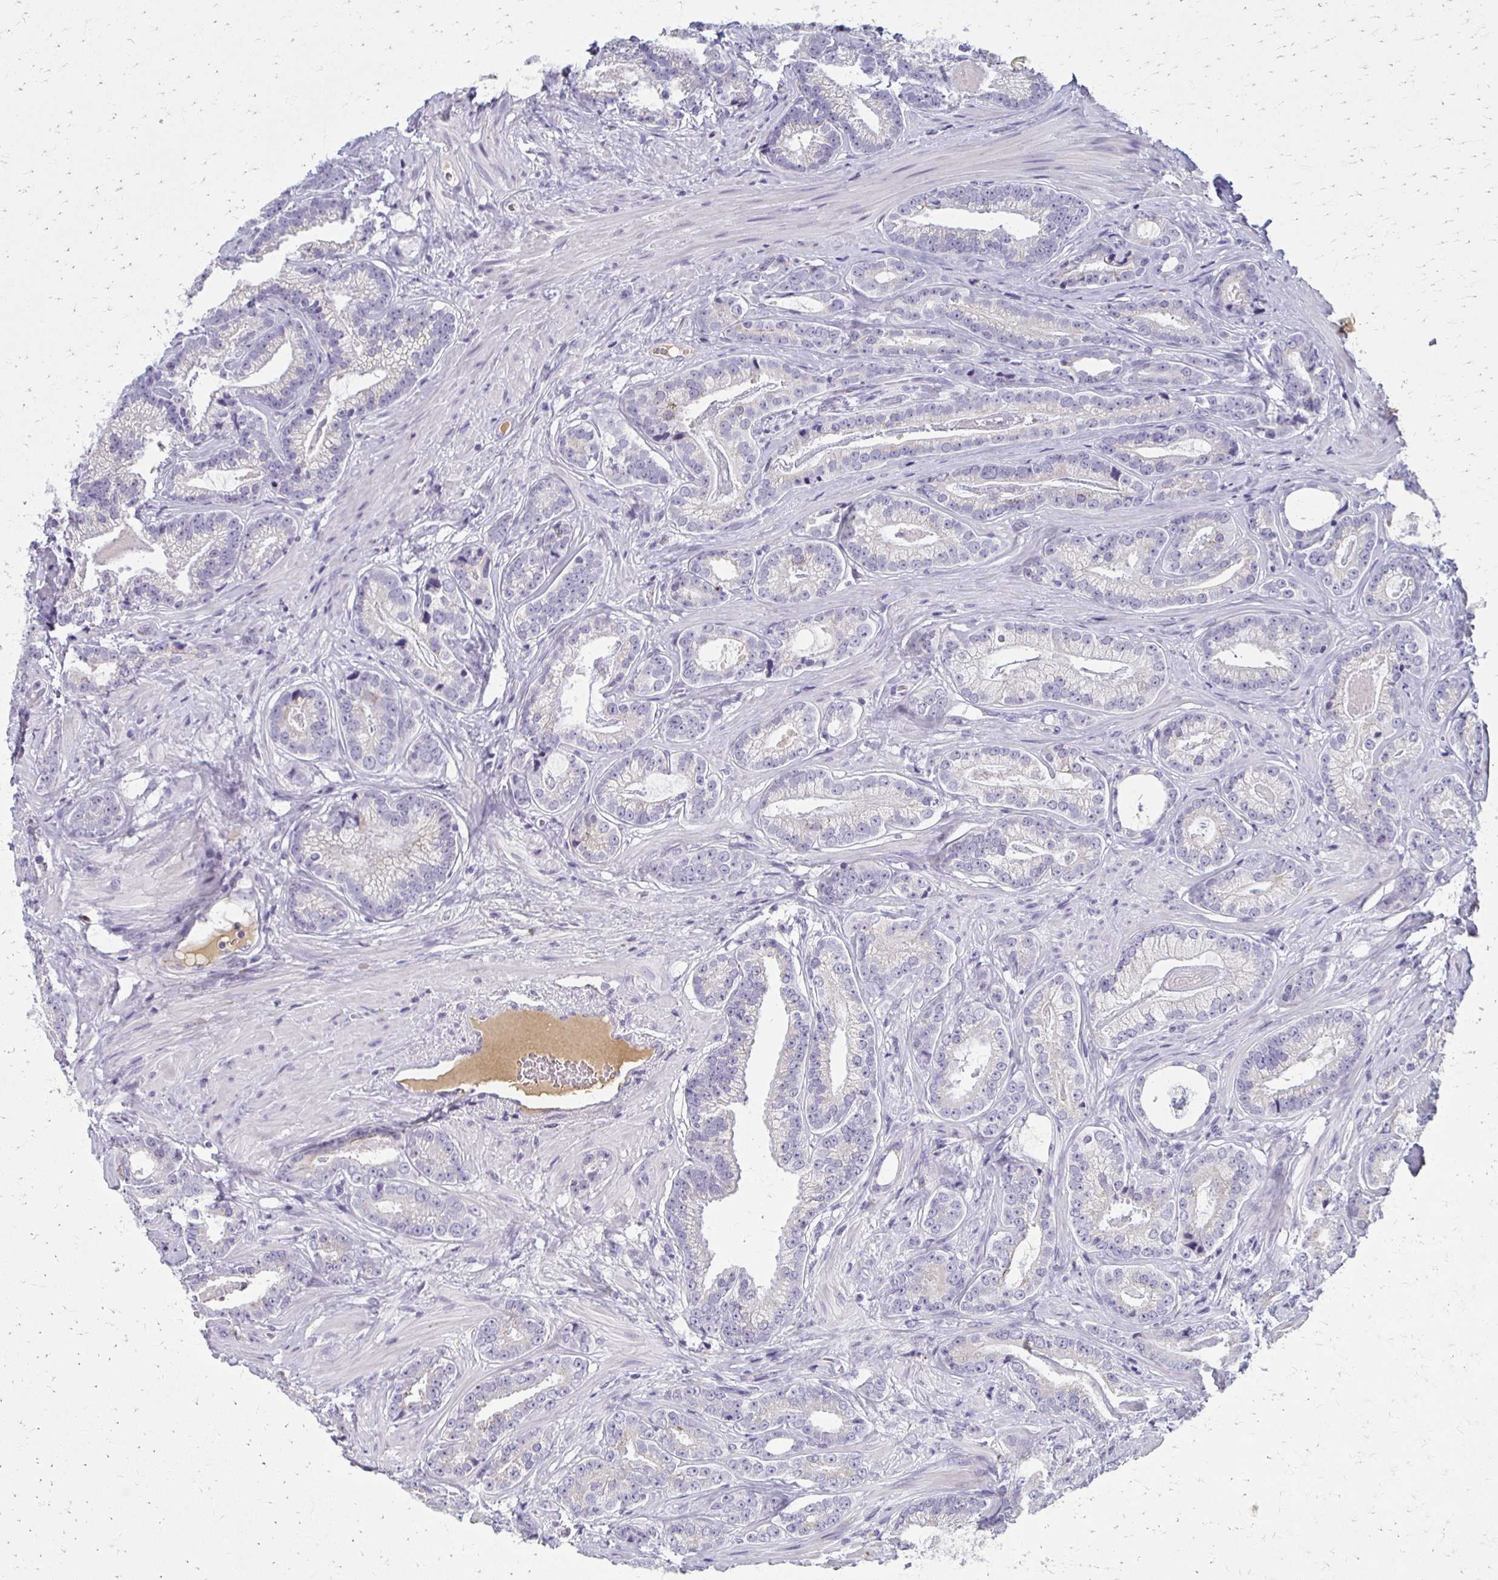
{"staining": {"intensity": "negative", "quantity": "none", "location": "none"}, "tissue": "prostate cancer", "cell_type": "Tumor cells", "image_type": "cancer", "snomed": [{"axis": "morphology", "description": "Adenocarcinoma, Low grade"}, {"axis": "topography", "description": "Prostate"}], "caption": "Prostate low-grade adenocarcinoma was stained to show a protein in brown. There is no significant expression in tumor cells.", "gene": "BBS12", "patient": {"sex": "male", "age": 61}}